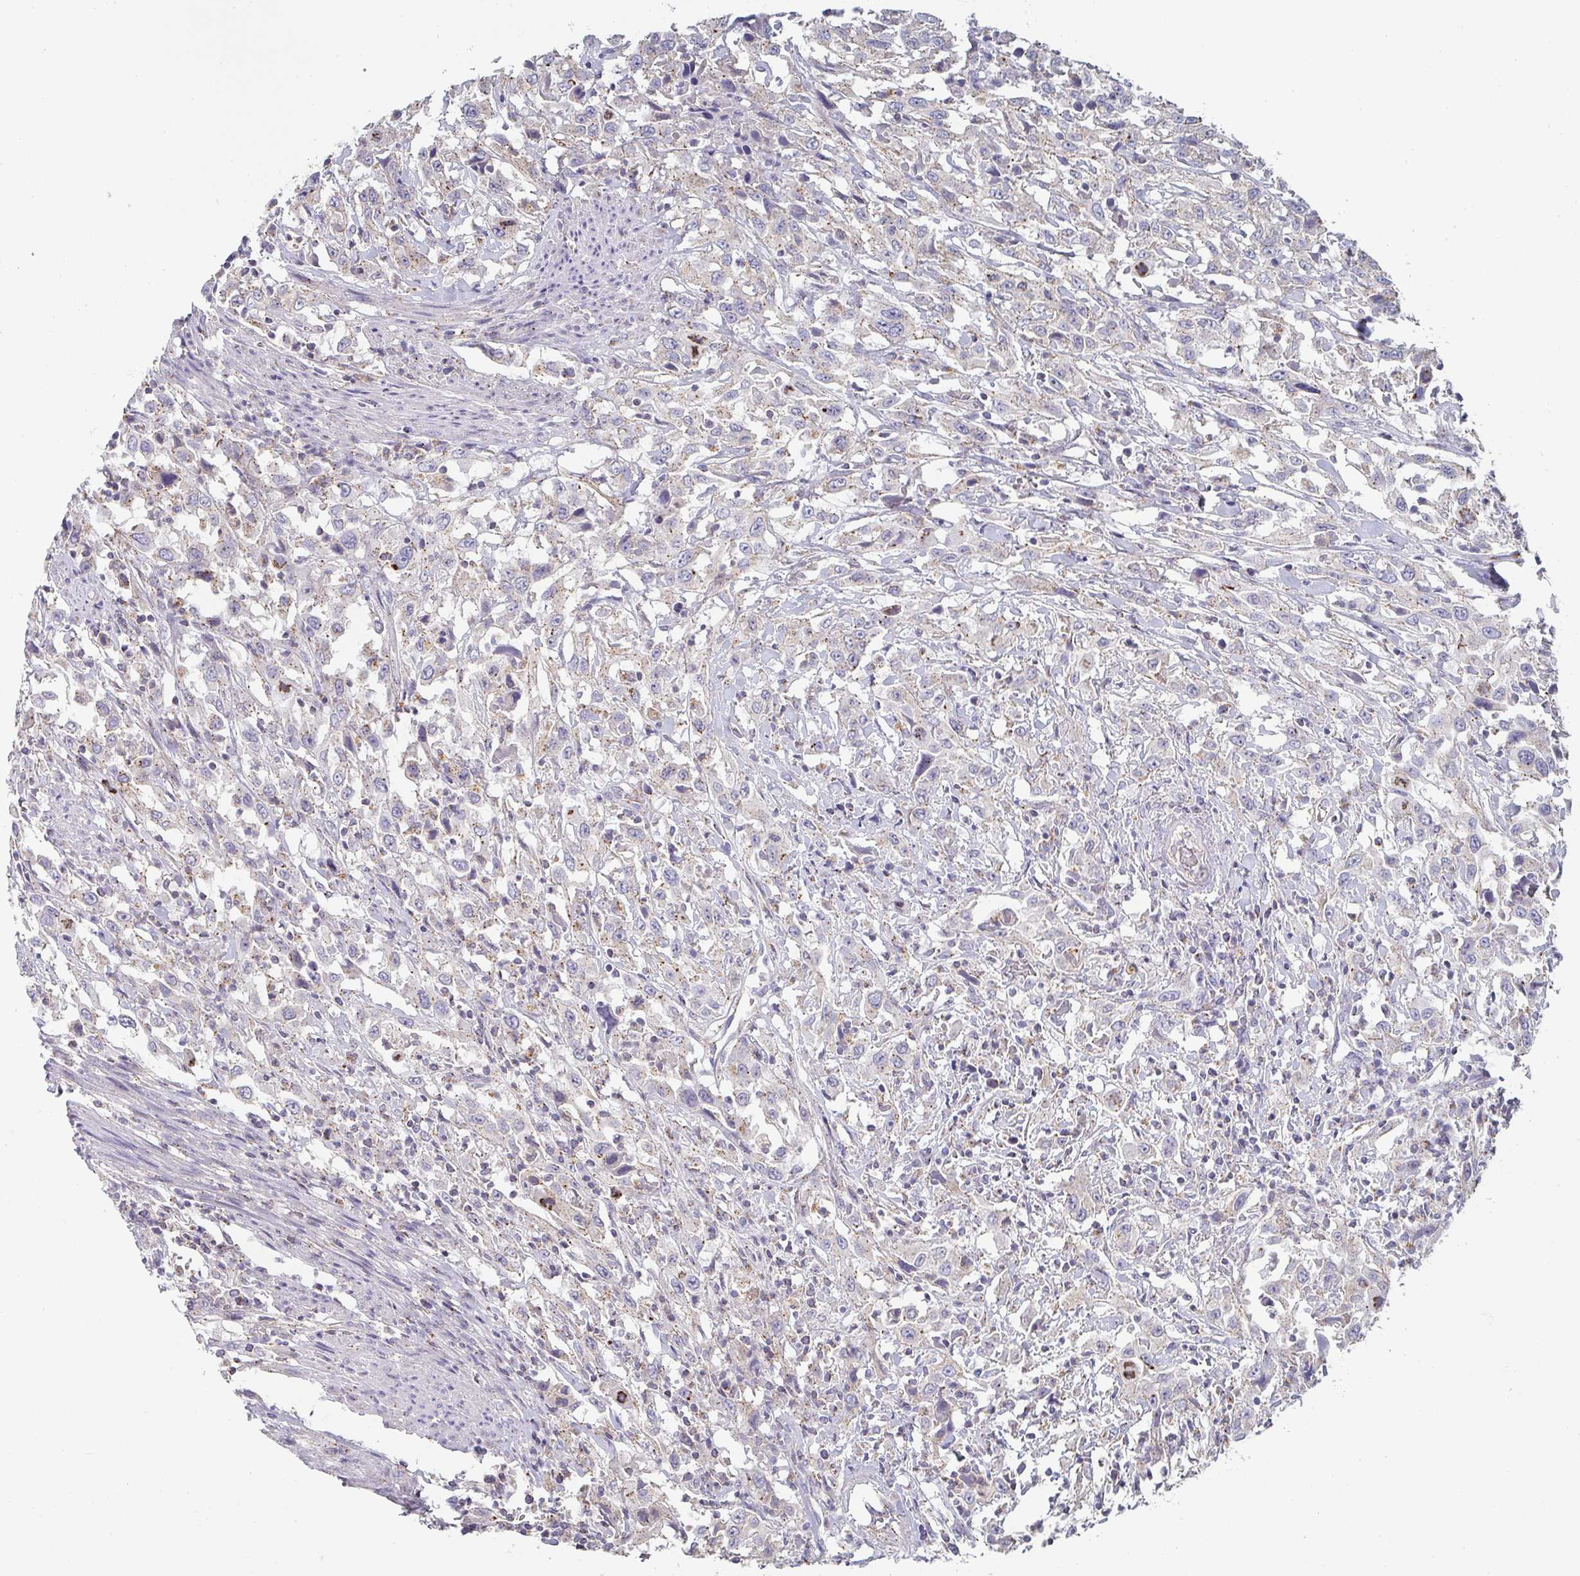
{"staining": {"intensity": "moderate", "quantity": "<25%", "location": "cytoplasmic/membranous"}, "tissue": "urothelial cancer", "cell_type": "Tumor cells", "image_type": "cancer", "snomed": [{"axis": "morphology", "description": "Urothelial carcinoma, High grade"}, {"axis": "topography", "description": "Urinary bladder"}], "caption": "High-grade urothelial carcinoma stained for a protein shows moderate cytoplasmic/membranous positivity in tumor cells.", "gene": "CHMP5", "patient": {"sex": "male", "age": 61}}